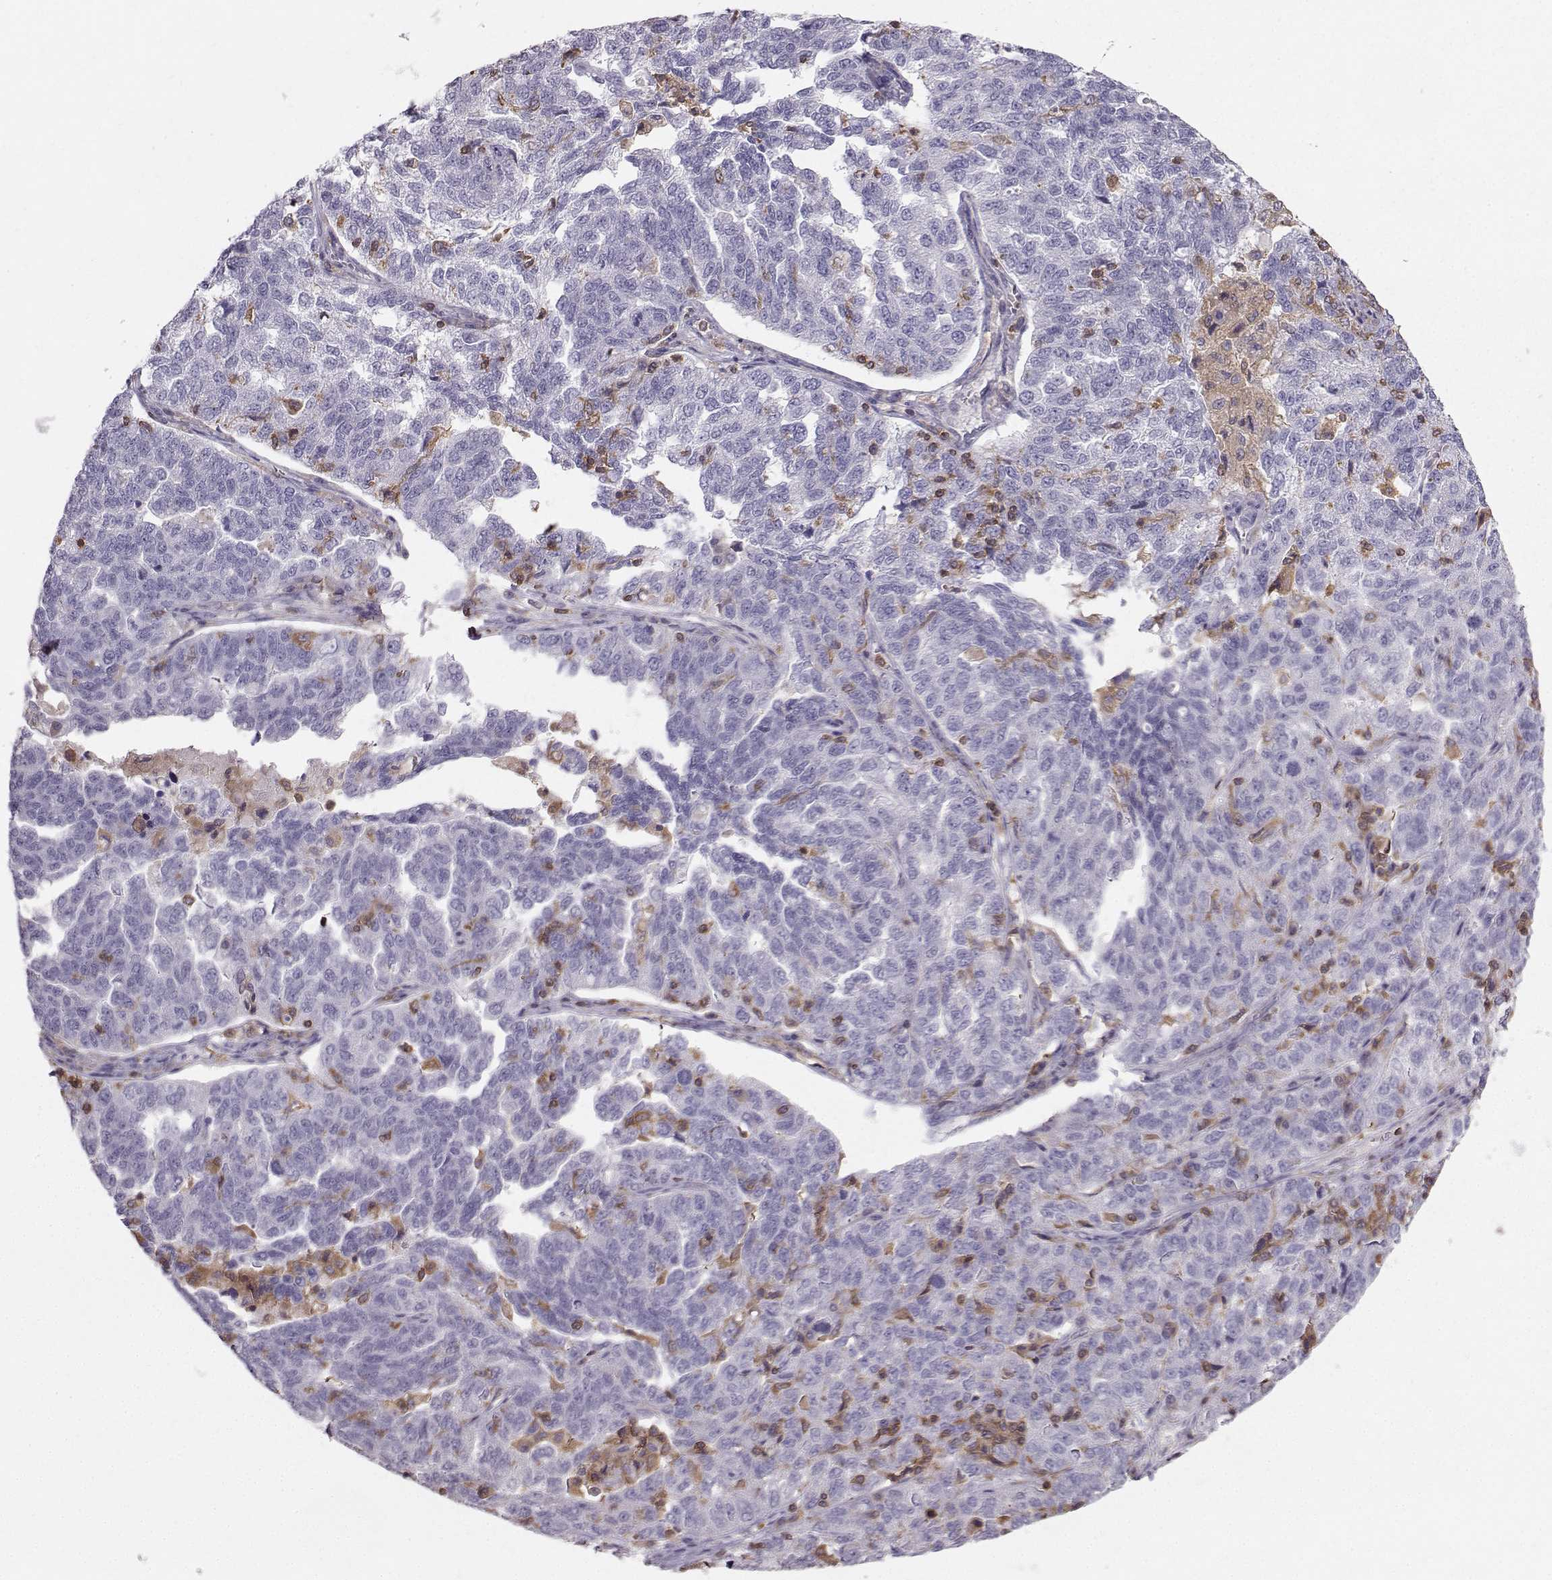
{"staining": {"intensity": "negative", "quantity": "none", "location": "none"}, "tissue": "ovarian cancer", "cell_type": "Tumor cells", "image_type": "cancer", "snomed": [{"axis": "morphology", "description": "Cystadenocarcinoma, serous, NOS"}, {"axis": "topography", "description": "Ovary"}], "caption": "Tumor cells show no significant protein positivity in ovarian serous cystadenocarcinoma.", "gene": "ZBTB32", "patient": {"sex": "female", "age": 71}}